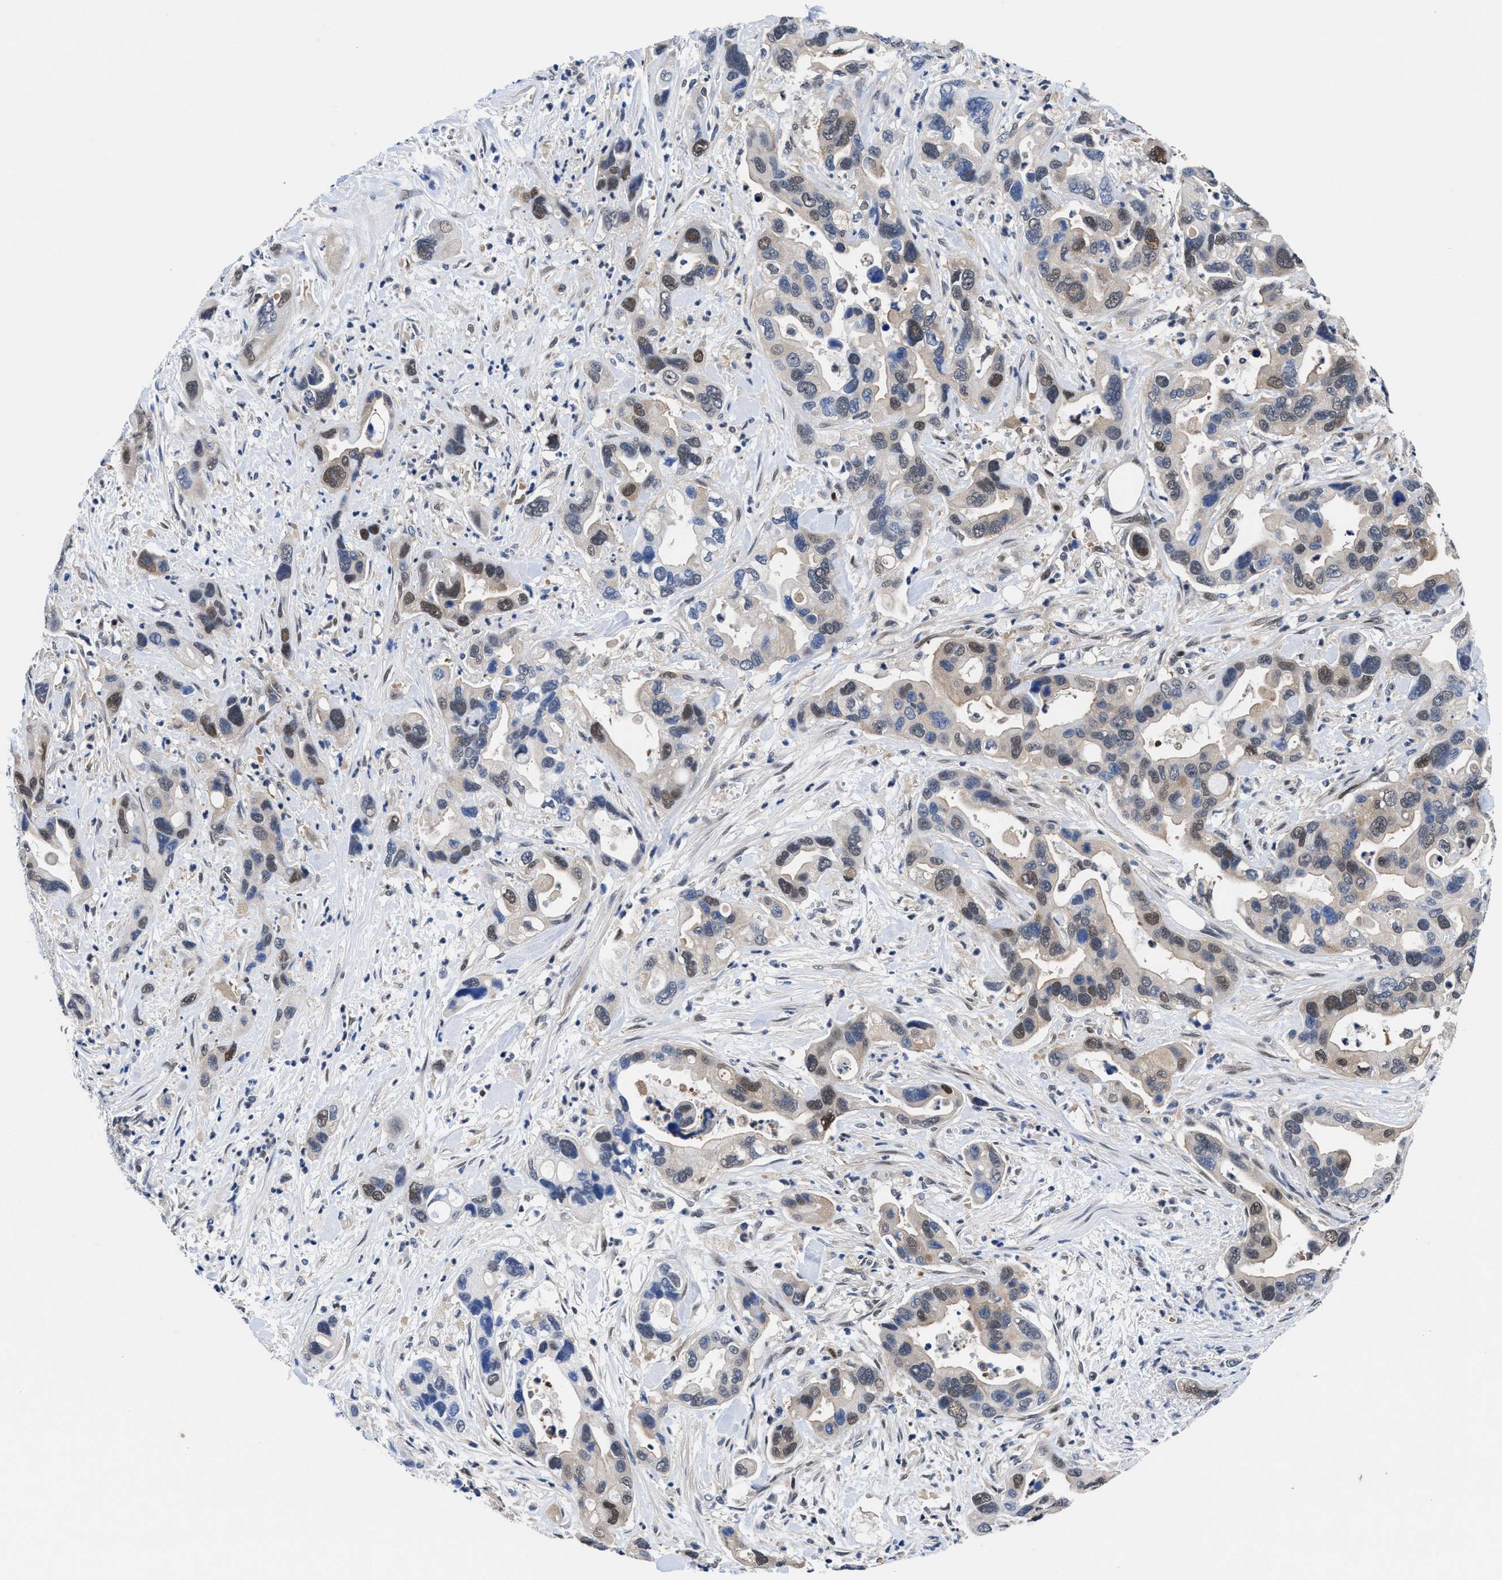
{"staining": {"intensity": "moderate", "quantity": "25%-75%", "location": "nuclear"}, "tissue": "pancreatic cancer", "cell_type": "Tumor cells", "image_type": "cancer", "snomed": [{"axis": "morphology", "description": "Adenocarcinoma, NOS"}, {"axis": "topography", "description": "Pancreas"}], "caption": "DAB (3,3'-diaminobenzidine) immunohistochemical staining of human adenocarcinoma (pancreatic) reveals moderate nuclear protein staining in about 25%-75% of tumor cells.", "gene": "ACLY", "patient": {"sex": "female", "age": 70}}